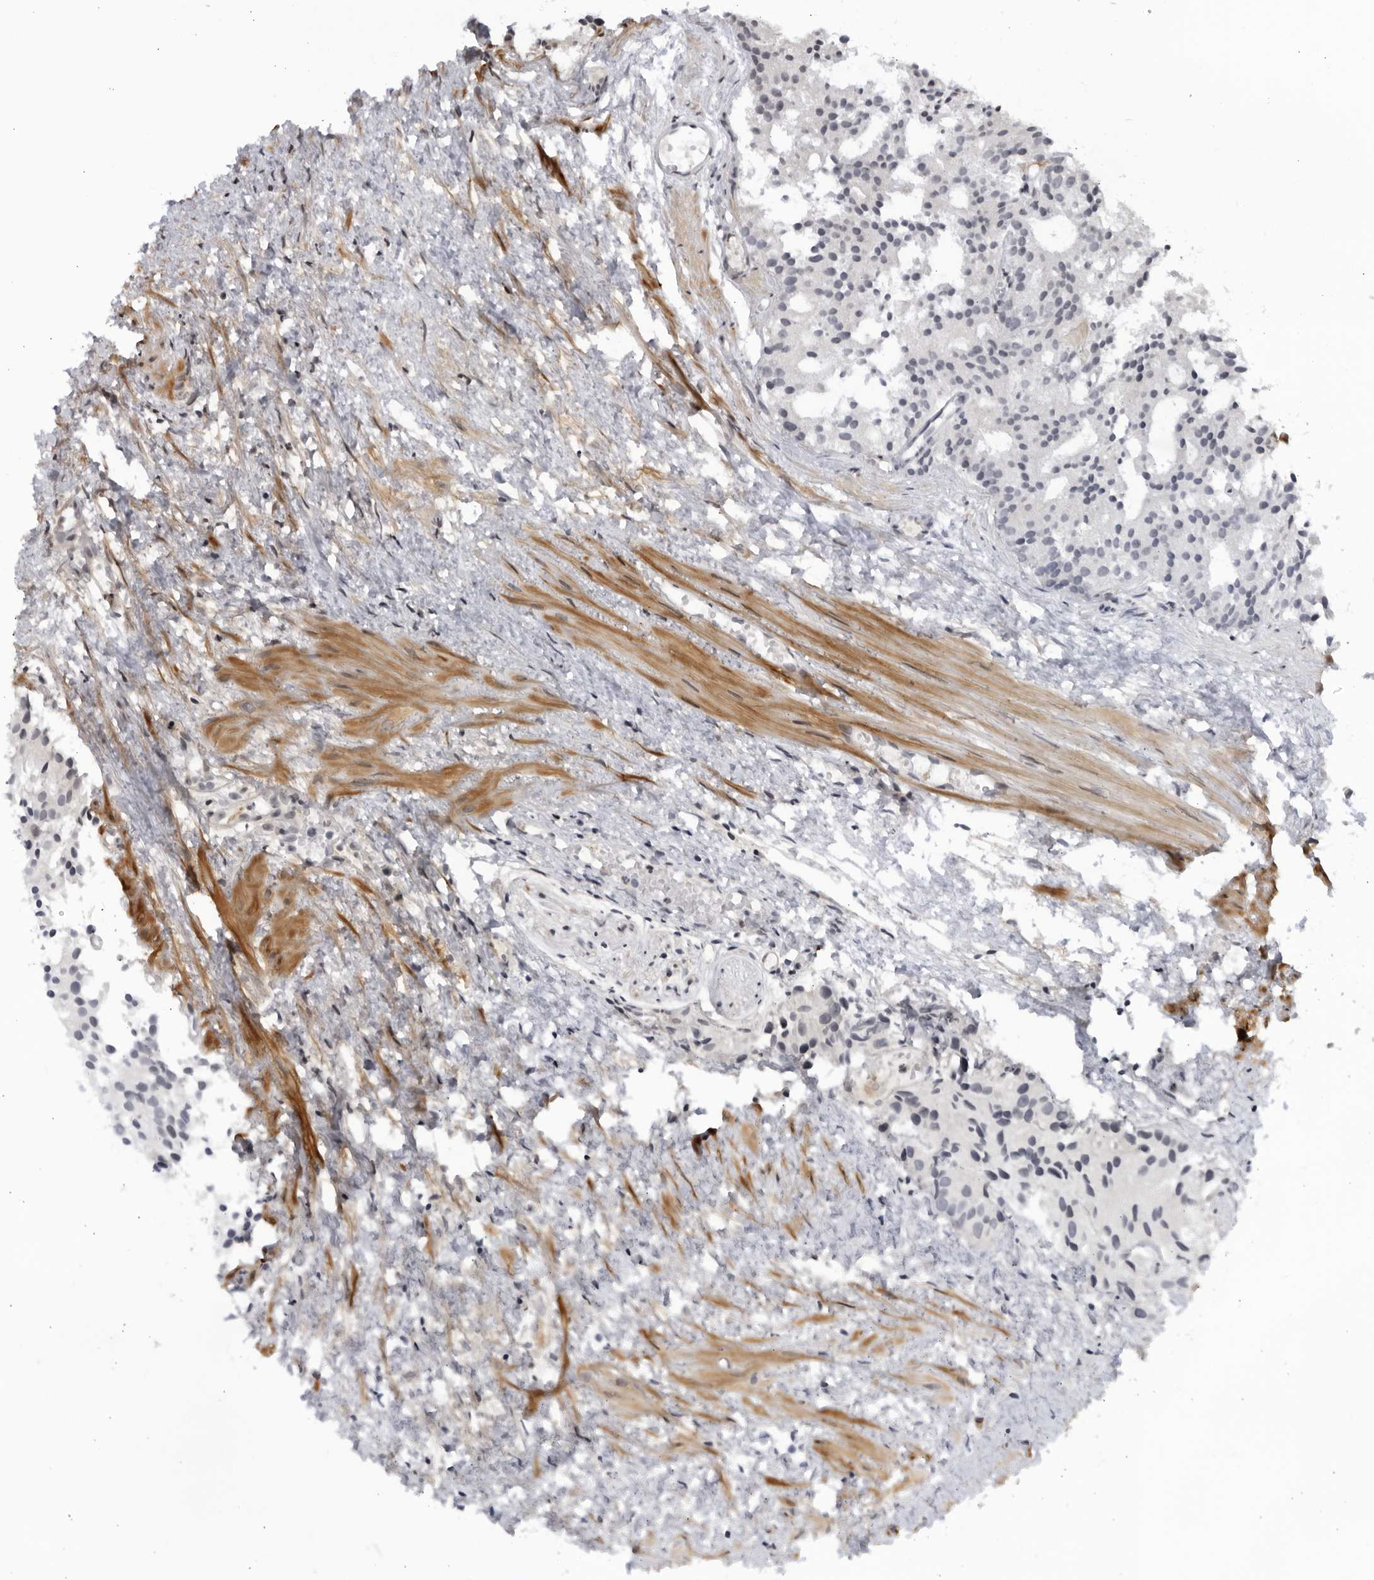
{"staining": {"intensity": "negative", "quantity": "none", "location": "none"}, "tissue": "prostate cancer", "cell_type": "Tumor cells", "image_type": "cancer", "snomed": [{"axis": "morphology", "description": "Adenocarcinoma, Low grade"}, {"axis": "topography", "description": "Prostate"}], "caption": "The photomicrograph shows no significant expression in tumor cells of prostate cancer.", "gene": "DTL", "patient": {"sex": "male", "age": 88}}